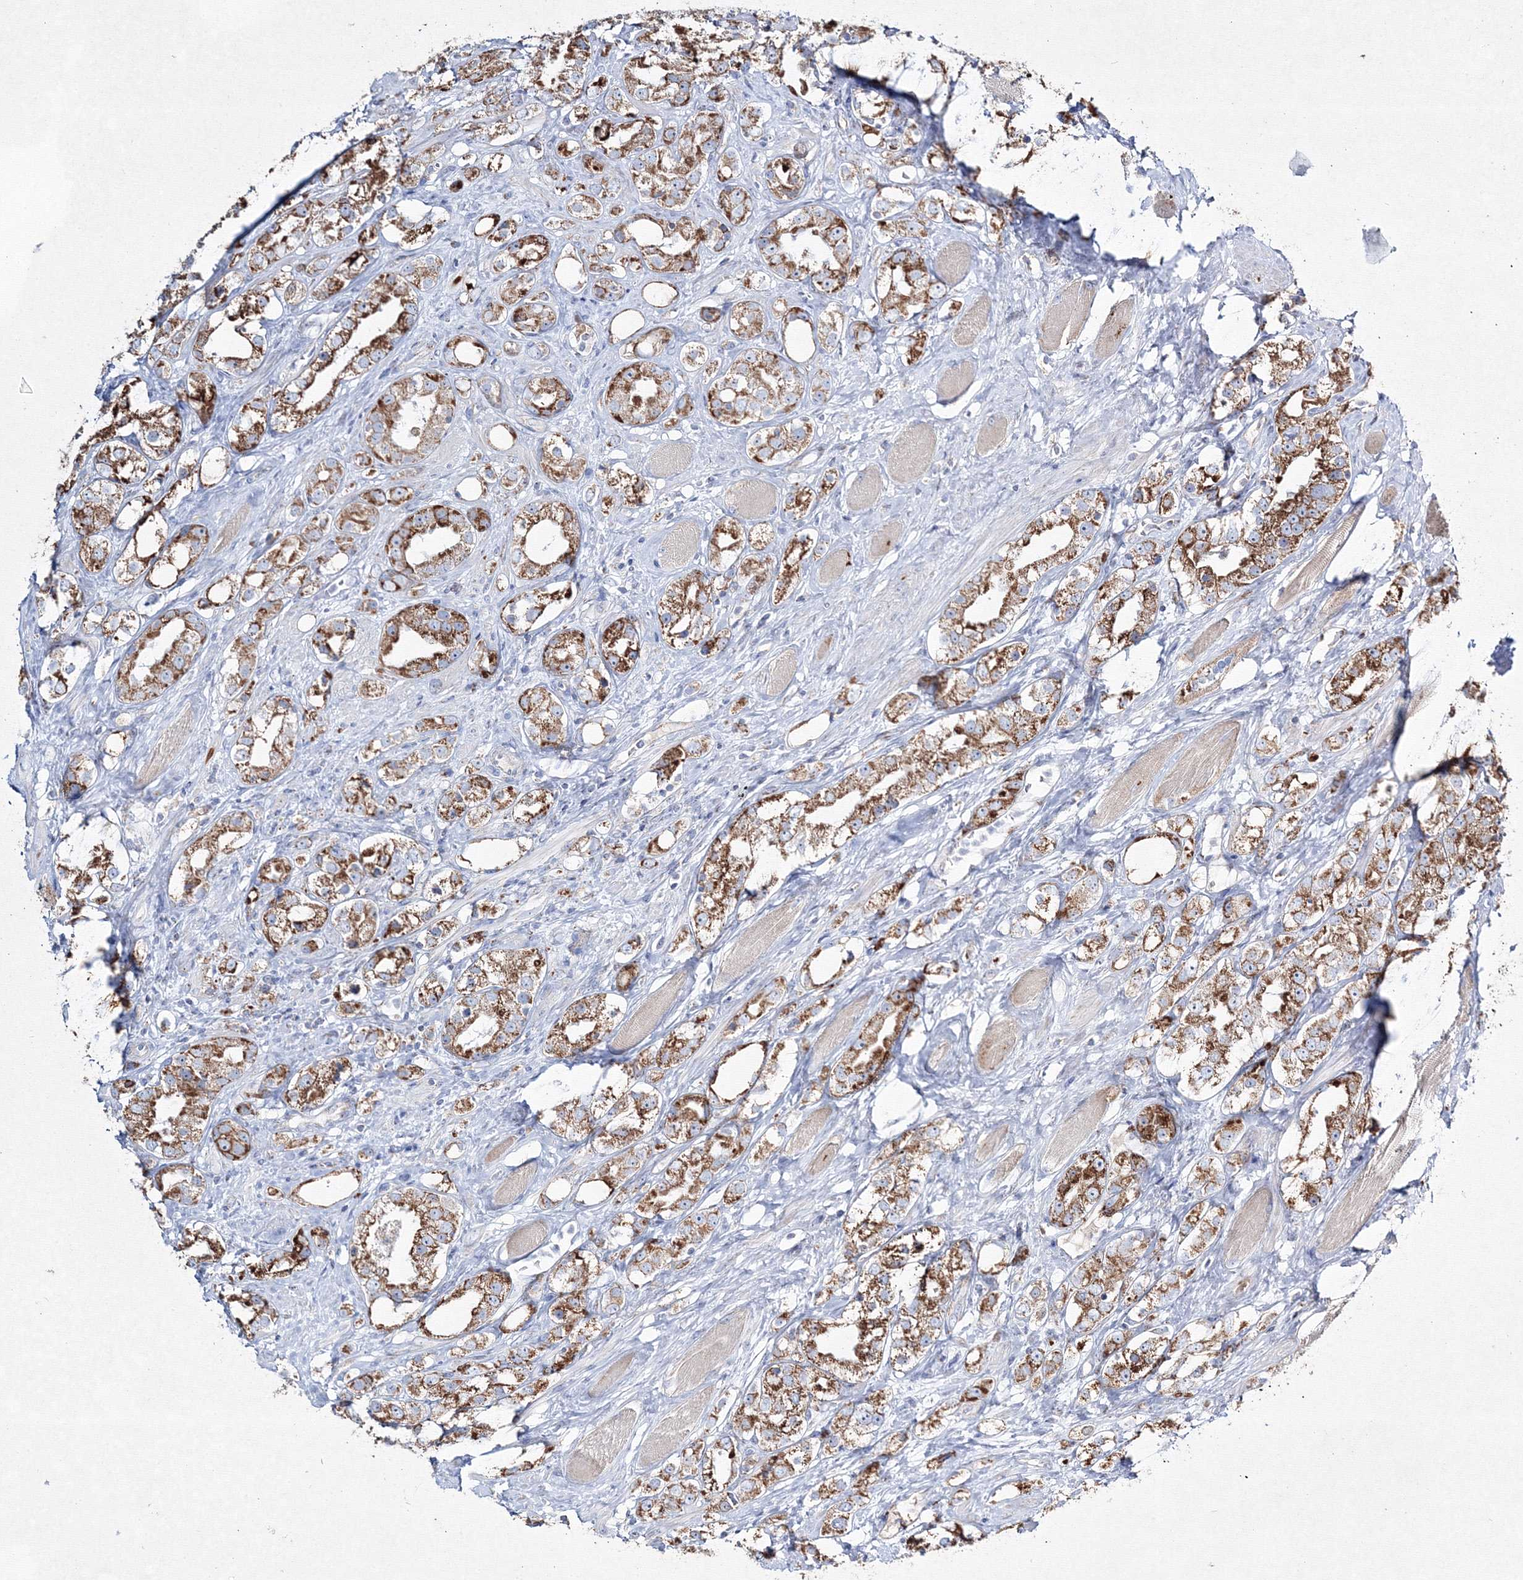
{"staining": {"intensity": "moderate", "quantity": ">75%", "location": "cytoplasmic/membranous"}, "tissue": "prostate cancer", "cell_type": "Tumor cells", "image_type": "cancer", "snomed": [{"axis": "morphology", "description": "Adenocarcinoma, NOS"}, {"axis": "topography", "description": "Prostate"}], "caption": "Protein staining reveals moderate cytoplasmic/membranous expression in about >75% of tumor cells in prostate cancer (adenocarcinoma). (Stains: DAB in brown, nuclei in blue, Microscopy: brightfield microscopy at high magnification).", "gene": "IGSF9", "patient": {"sex": "male", "age": 79}}